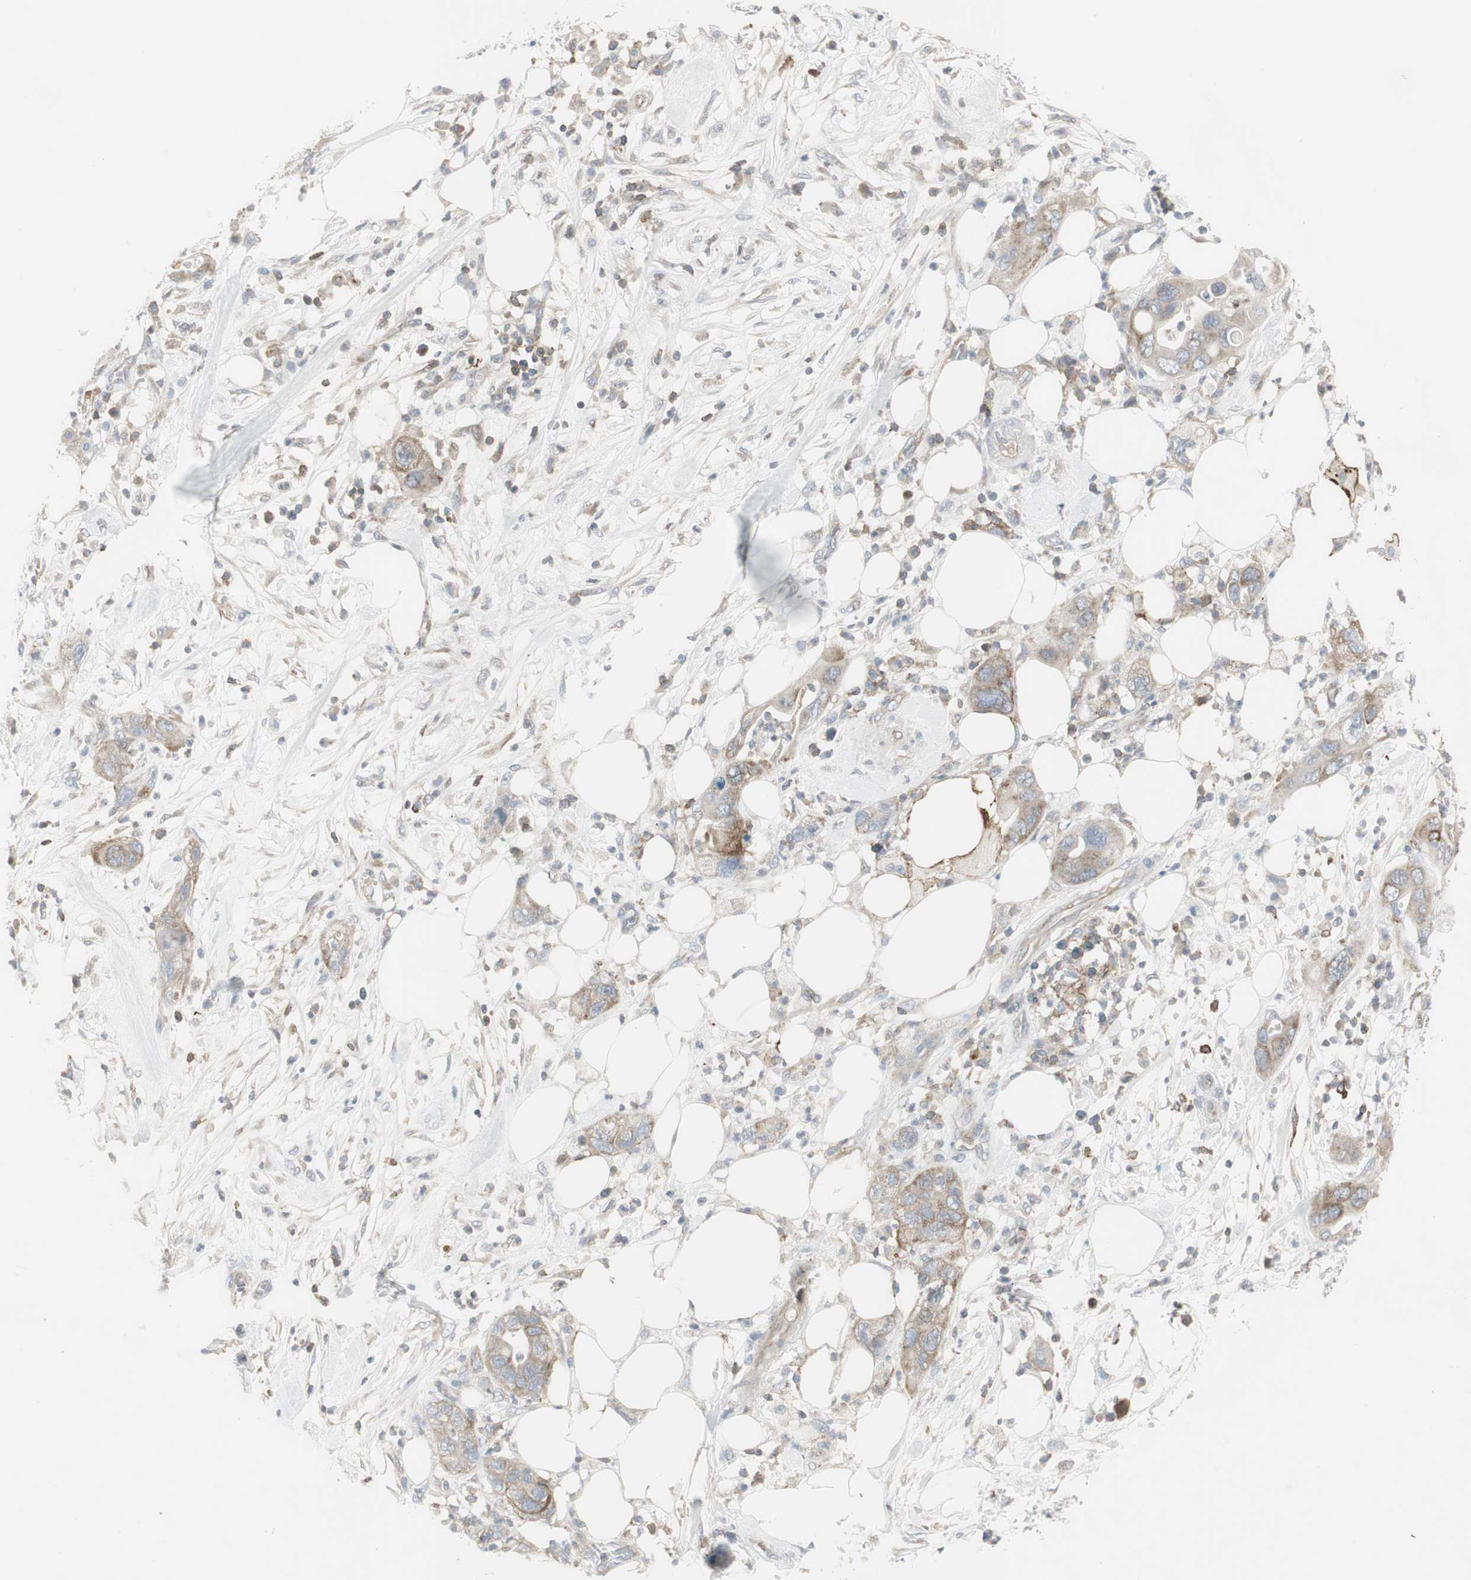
{"staining": {"intensity": "weak", "quantity": ">75%", "location": "cytoplasmic/membranous"}, "tissue": "pancreatic cancer", "cell_type": "Tumor cells", "image_type": "cancer", "snomed": [{"axis": "morphology", "description": "Adenocarcinoma, NOS"}, {"axis": "topography", "description": "Pancreas"}], "caption": "DAB immunohistochemical staining of pancreatic adenocarcinoma shows weak cytoplasmic/membranous protein positivity in about >75% of tumor cells.", "gene": "MAP4K4", "patient": {"sex": "female", "age": 71}}